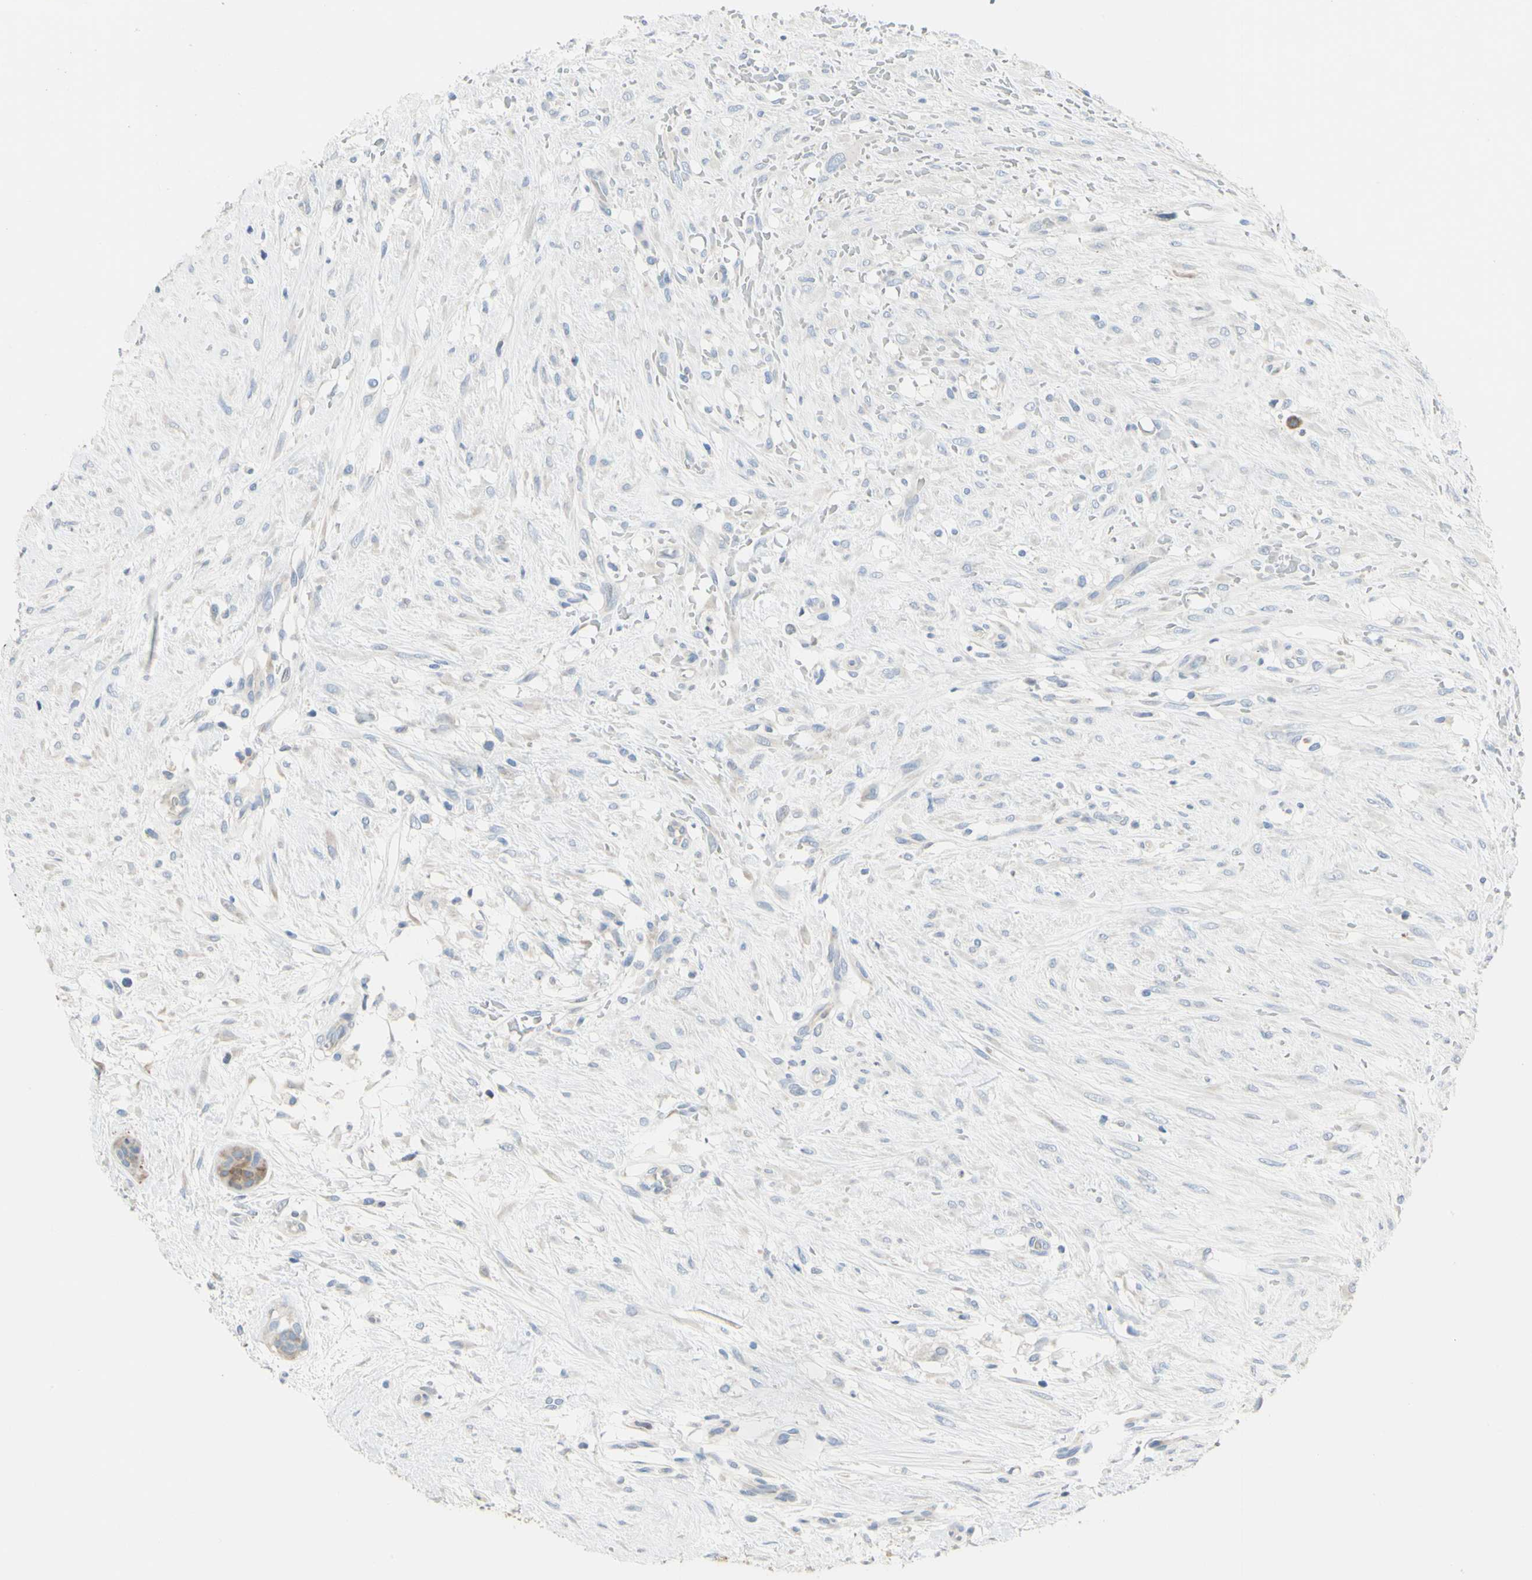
{"staining": {"intensity": "weak", "quantity": ">75%", "location": "cytoplasmic/membranous"}, "tissue": "breast cancer", "cell_type": "Tumor cells", "image_type": "cancer", "snomed": [{"axis": "morphology", "description": "Duct carcinoma"}, {"axis": "topography", "description": "Breast"}], "caption": "A photomicrograph of invasive ductal carcinoma (breast) stained for a protein demonstrates weak cytoplasmic/membranous brown staining in tumor cells.", "gene": "MUC1", "patient": {"sex": "female", "age": 40}}